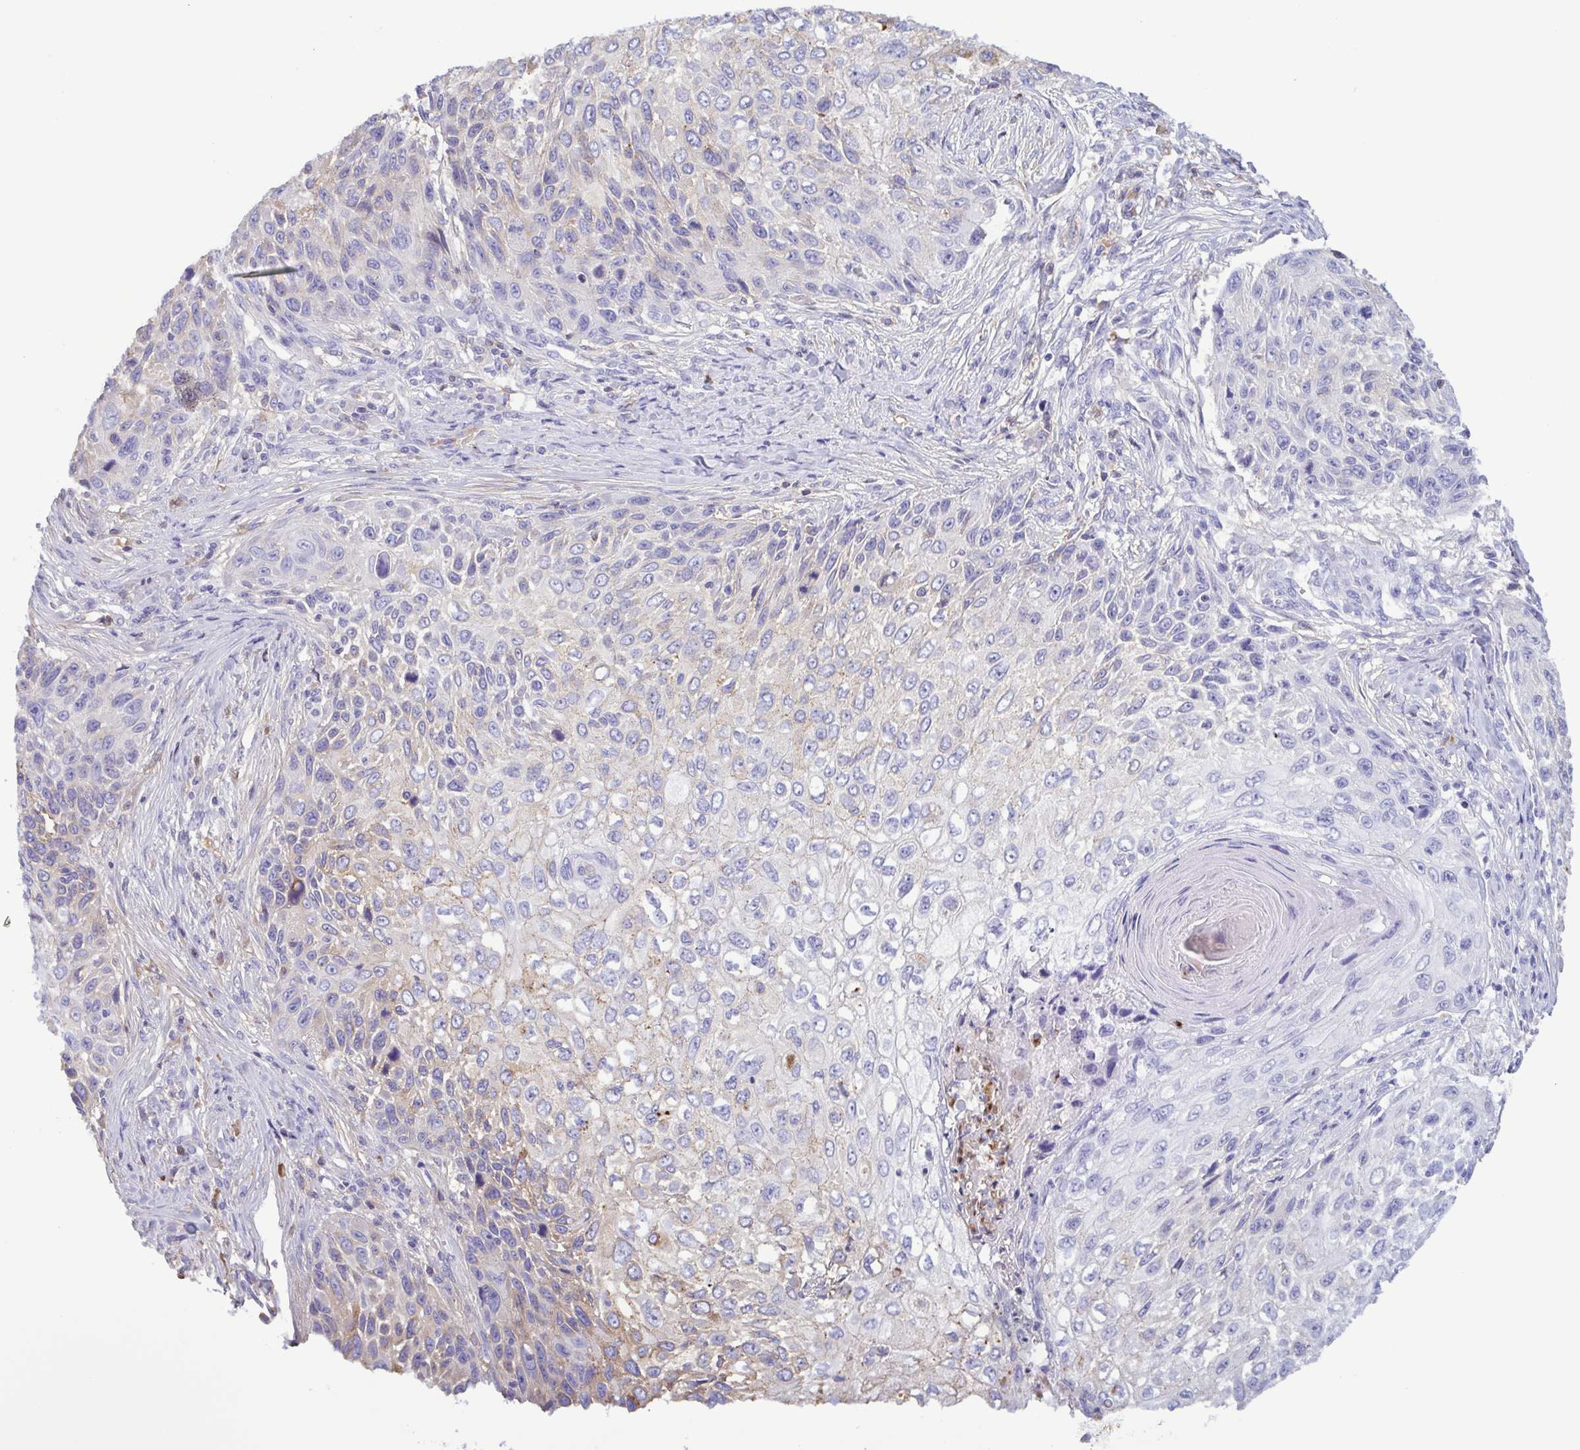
{"staining": {"intensity": "negative", "quantity": "none", "location": "none"}, "tissue": "skin cancer", "cell_type": "Tumor cells", "image_type": "cancer", "snomed": [{"axis": "morphology", "description": "Squamous cell carcinoma, NOS"}, {"axis": "topography", "description": "Skin"}], "caption": "Immunohistochemical staining of human skin squamous cell carcinoma exhibits no significant staining in tumor cells. Brightfield microscopy of immunohistochemistry (IHC) stained with DAB (3,3'-diaminobenzidine) (brown) and hematoxylin (blue), captured at high magnification.", "gene": "LTF", "patient": {"sex": "male", "age": 92}}